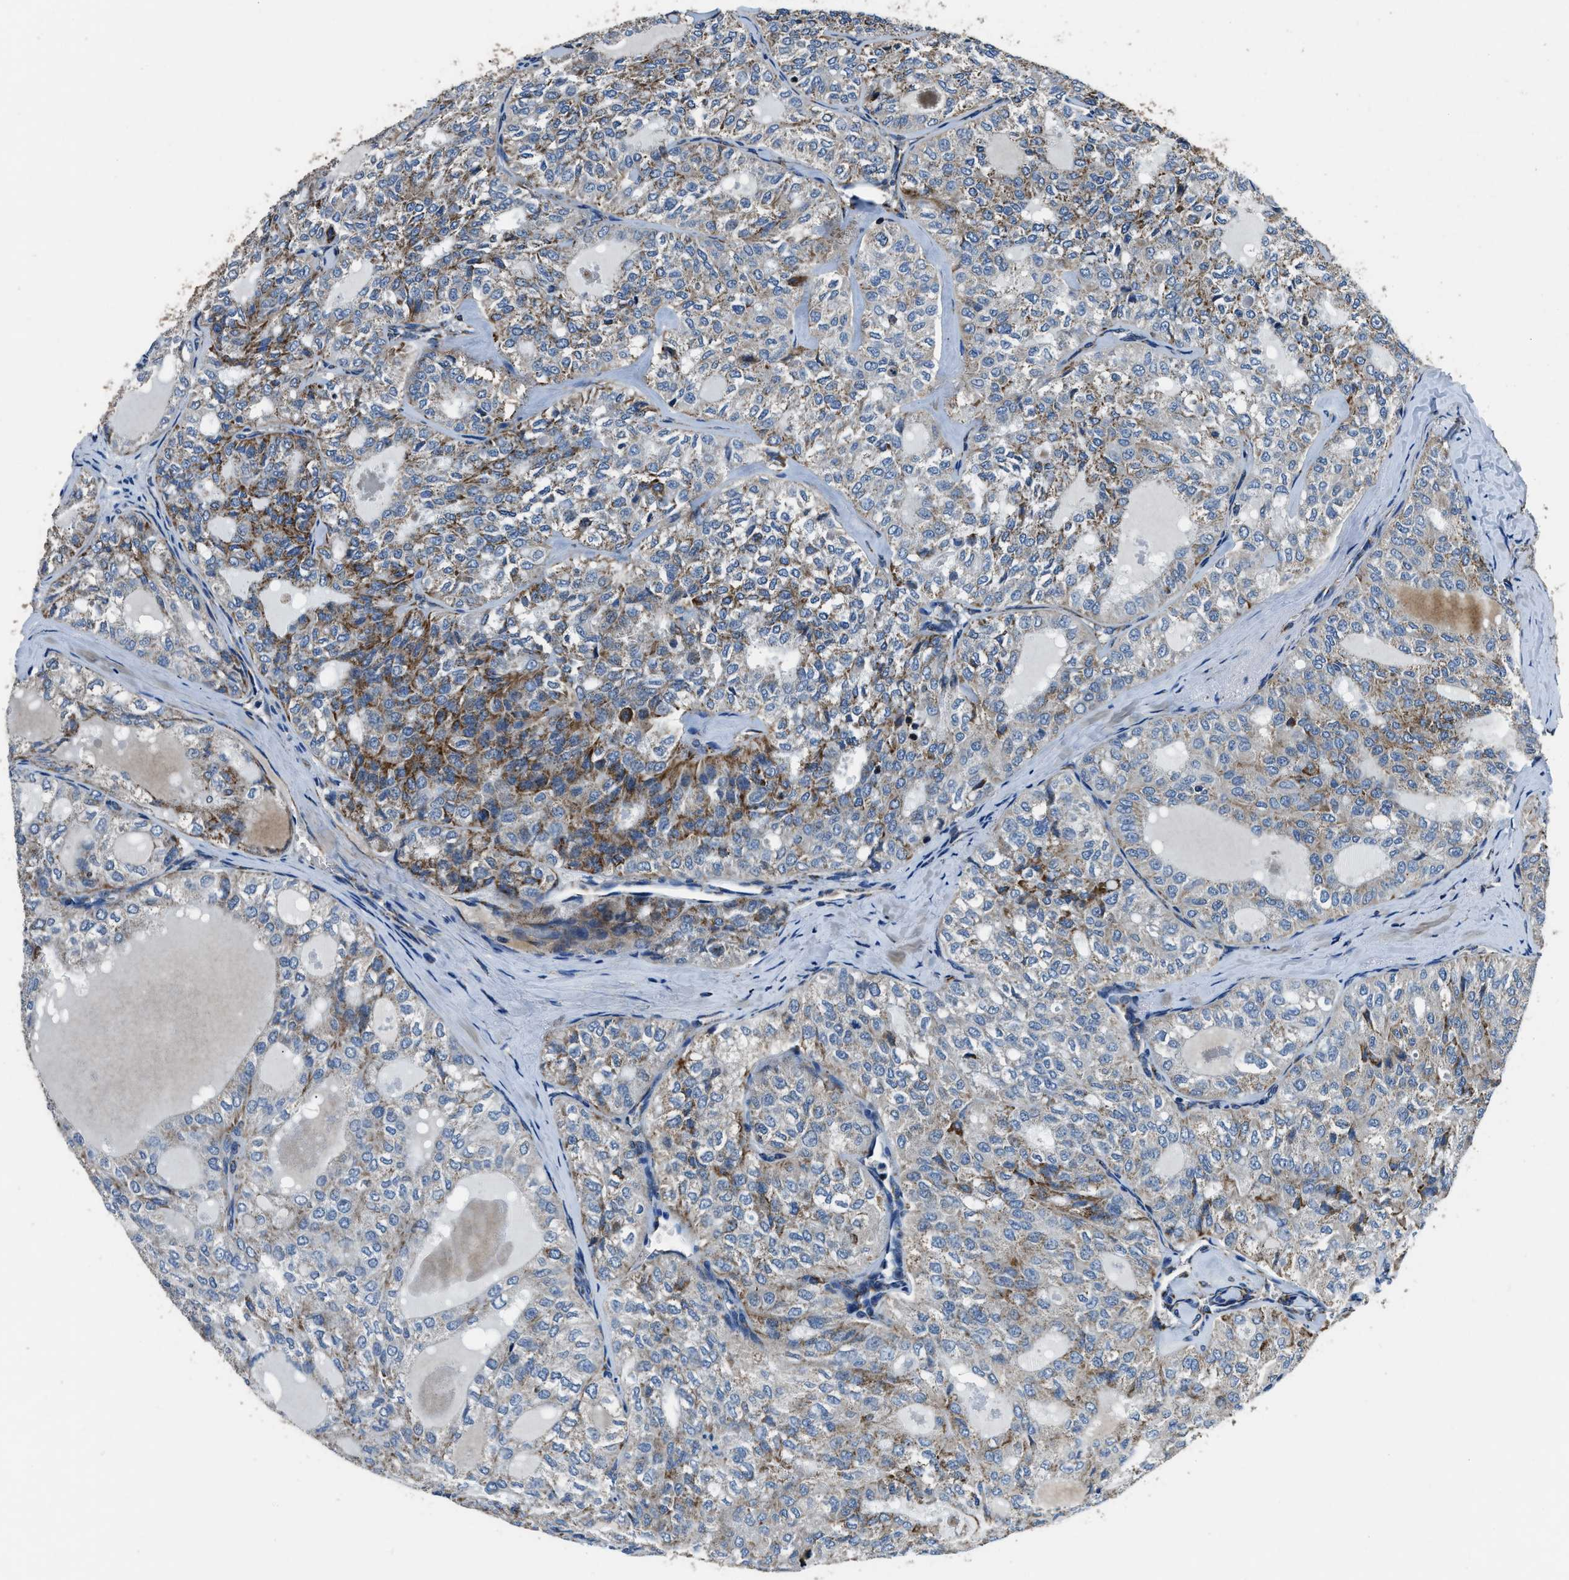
{"staining": {"intensity": "moderate", "quantity": "<25%", "location": "cytoplasmic/membranous"}, "tissue": "thyroid cancer", "cell_type": "Tumor cells", "image_type": "cancer", "snomed": [{"axis": "morphology", "description": "Follicular adenoma carcinoma, NOS"}, {"axis": "topography", "description": "Thyroid gland"}], "caption": "A high-resolution photomicrograph shows immunohistochemistry staining of thyroid cancer (follicular adenoma carcinoma), which demonstrates moderate cytoplasmic/membranous positivity in approximately <25% of tumor cells. The staining is performed using DAB brown chromogen to label protein expression. The nuclei are counter-stained blue using hematoxylin.", "gene": "OGDH", "patient": {"sex": "male", "age": 75}}